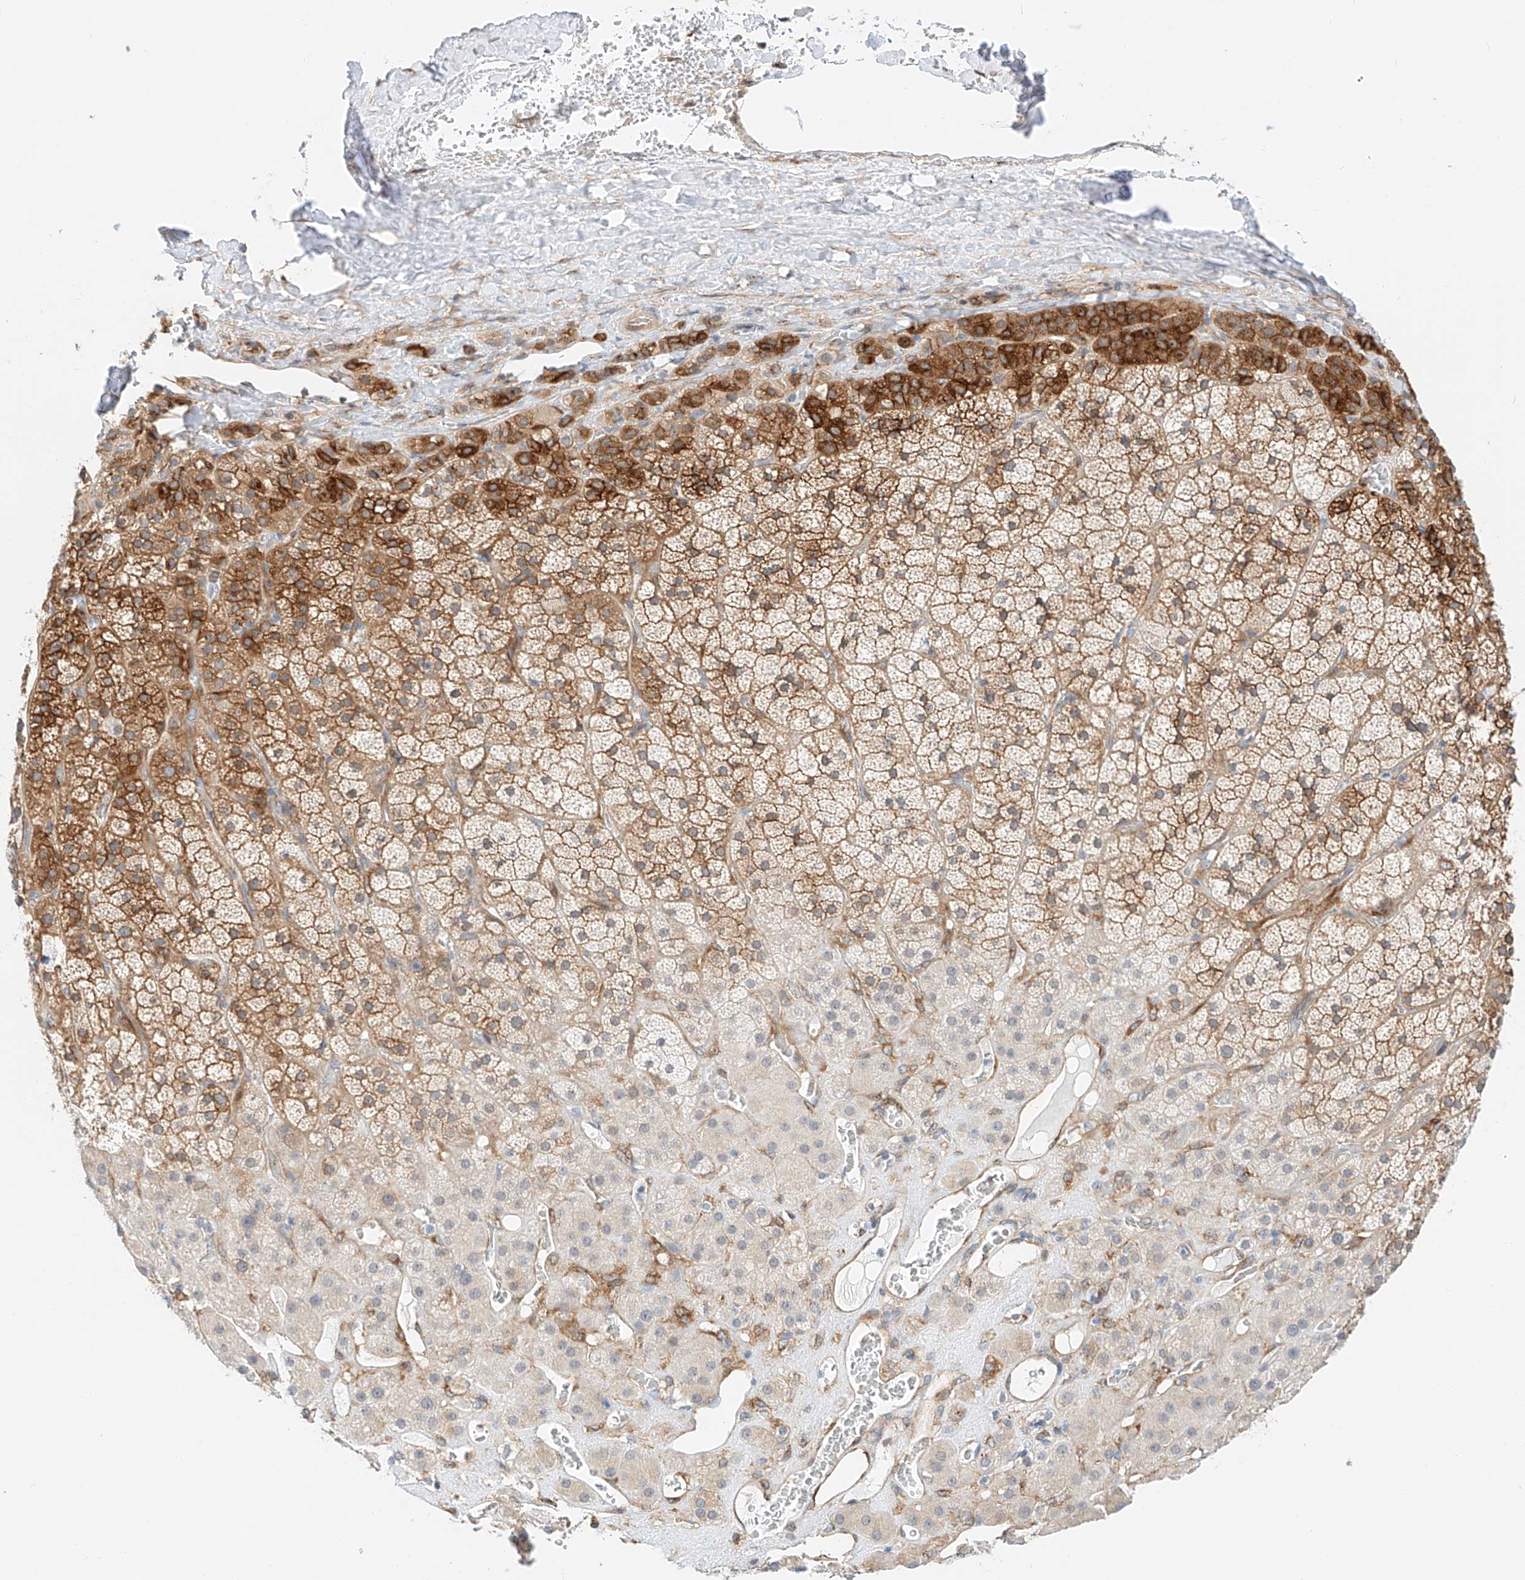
{"staining": {"intensity": "strong", "quantity": ">75%", "location": "cytoplasmic/membranous"}, "tissue": "adrenal gland", "cell_type": "Glandular cells", "image_type": "normal", "snomed": [{"axis": "morphology", "description": "Normal tissue, NOS"}, {"axis": "topography", "description": "Adrenal gland"}], "caption": "DAB immunohistochemical staining of unremarkable adrenal gland shows strong cytoplasmic/membranous protein expression in about >75% of glandular cells.", "gene": "CARMIL1", "patient": {"sex": "male", "age": 57}}